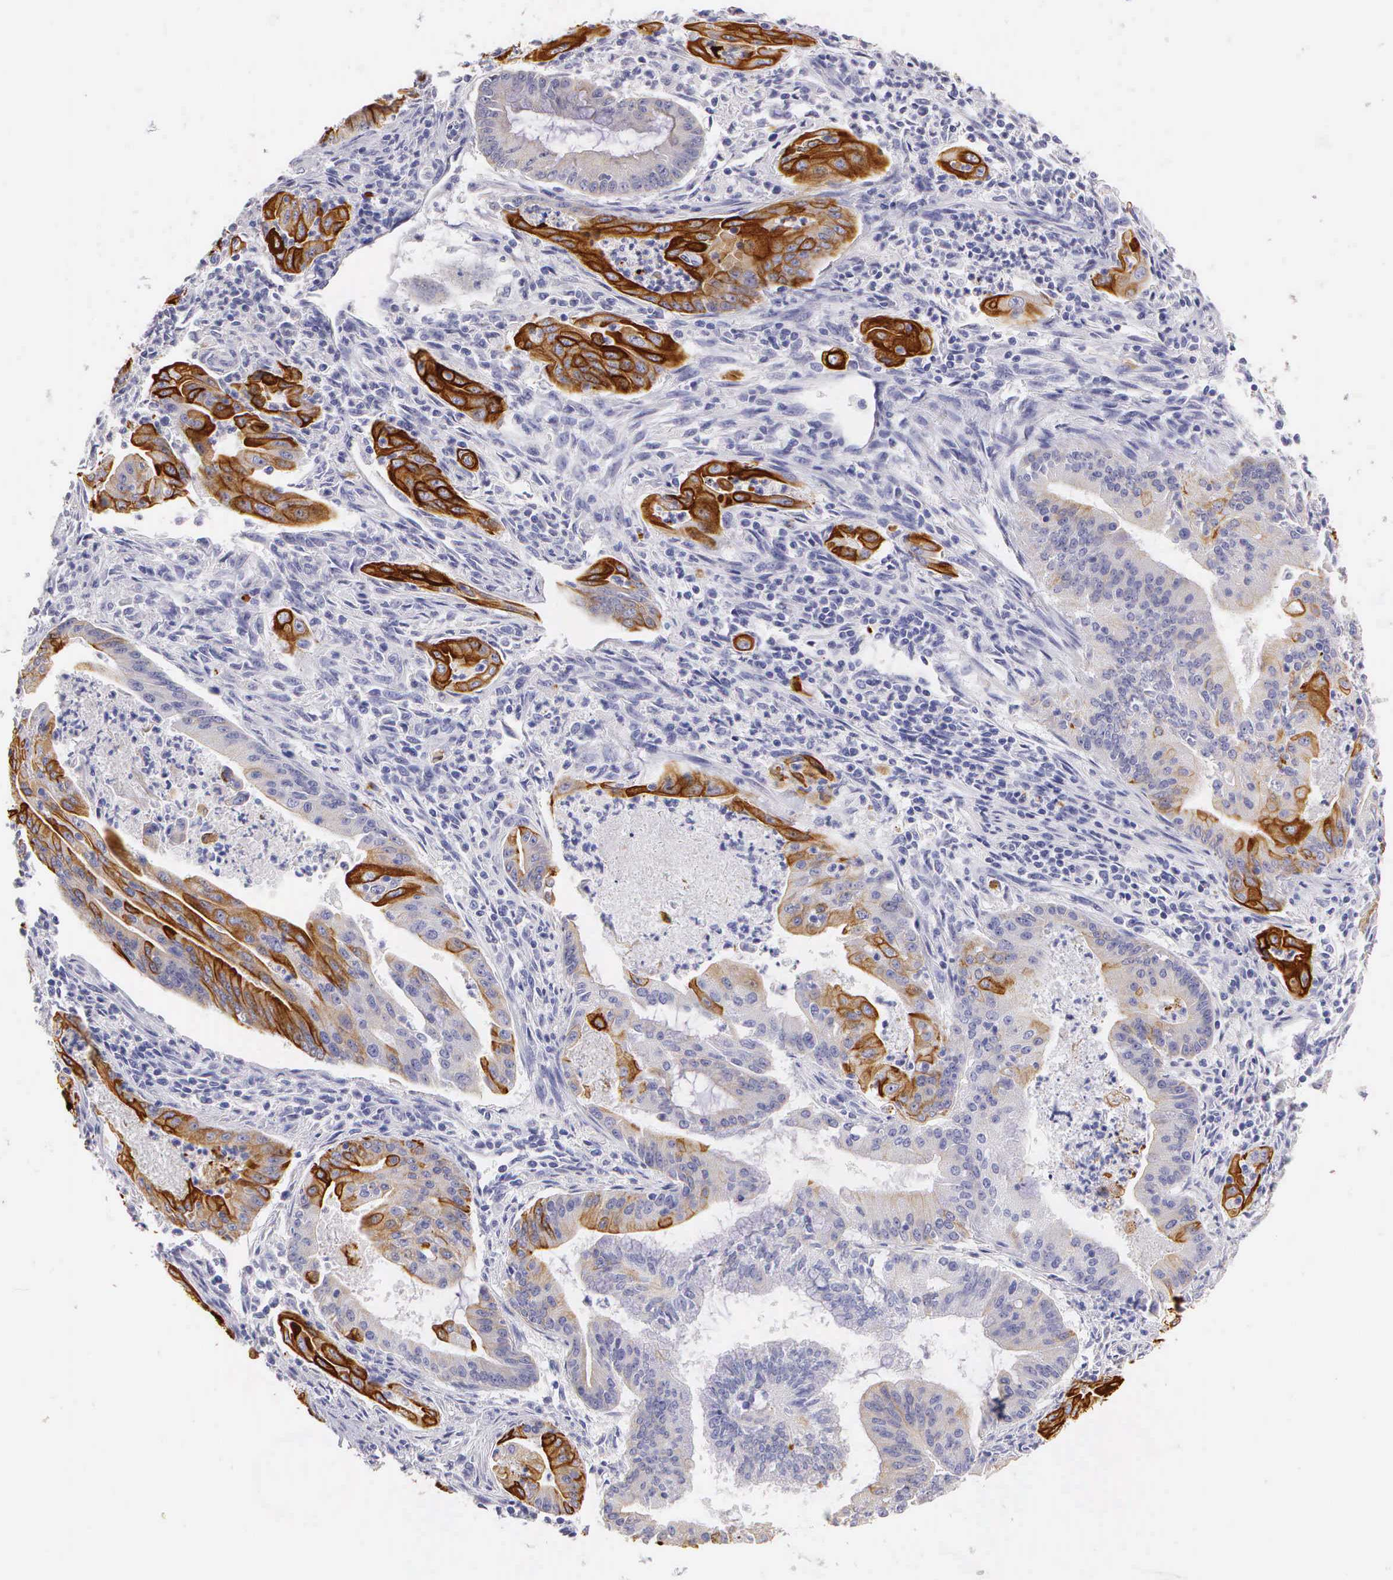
{"staining": {"intensity": "strong", "quantity": "25%-75%", "location": "cytoplasmic/membranous"}, "tissue": "endometrial cancer", "cell_type": "Tumor cells", "image_type": "cancer", "snomed": [{"axis": "morphology", "description": "Adenocarcinoma, NOS"}, {"axis": "topography", "description": "Endometrium"}], "caption": "Immunohistochemistry image of endometrial adenocarcinoma stained for a protein (brown), which reveals high levels of strong cytoplasmic/membranous expression in about 25%-75% of tumor cells.", "gene": "KRT17", "patient": {"sex": "female", "age": 63}}